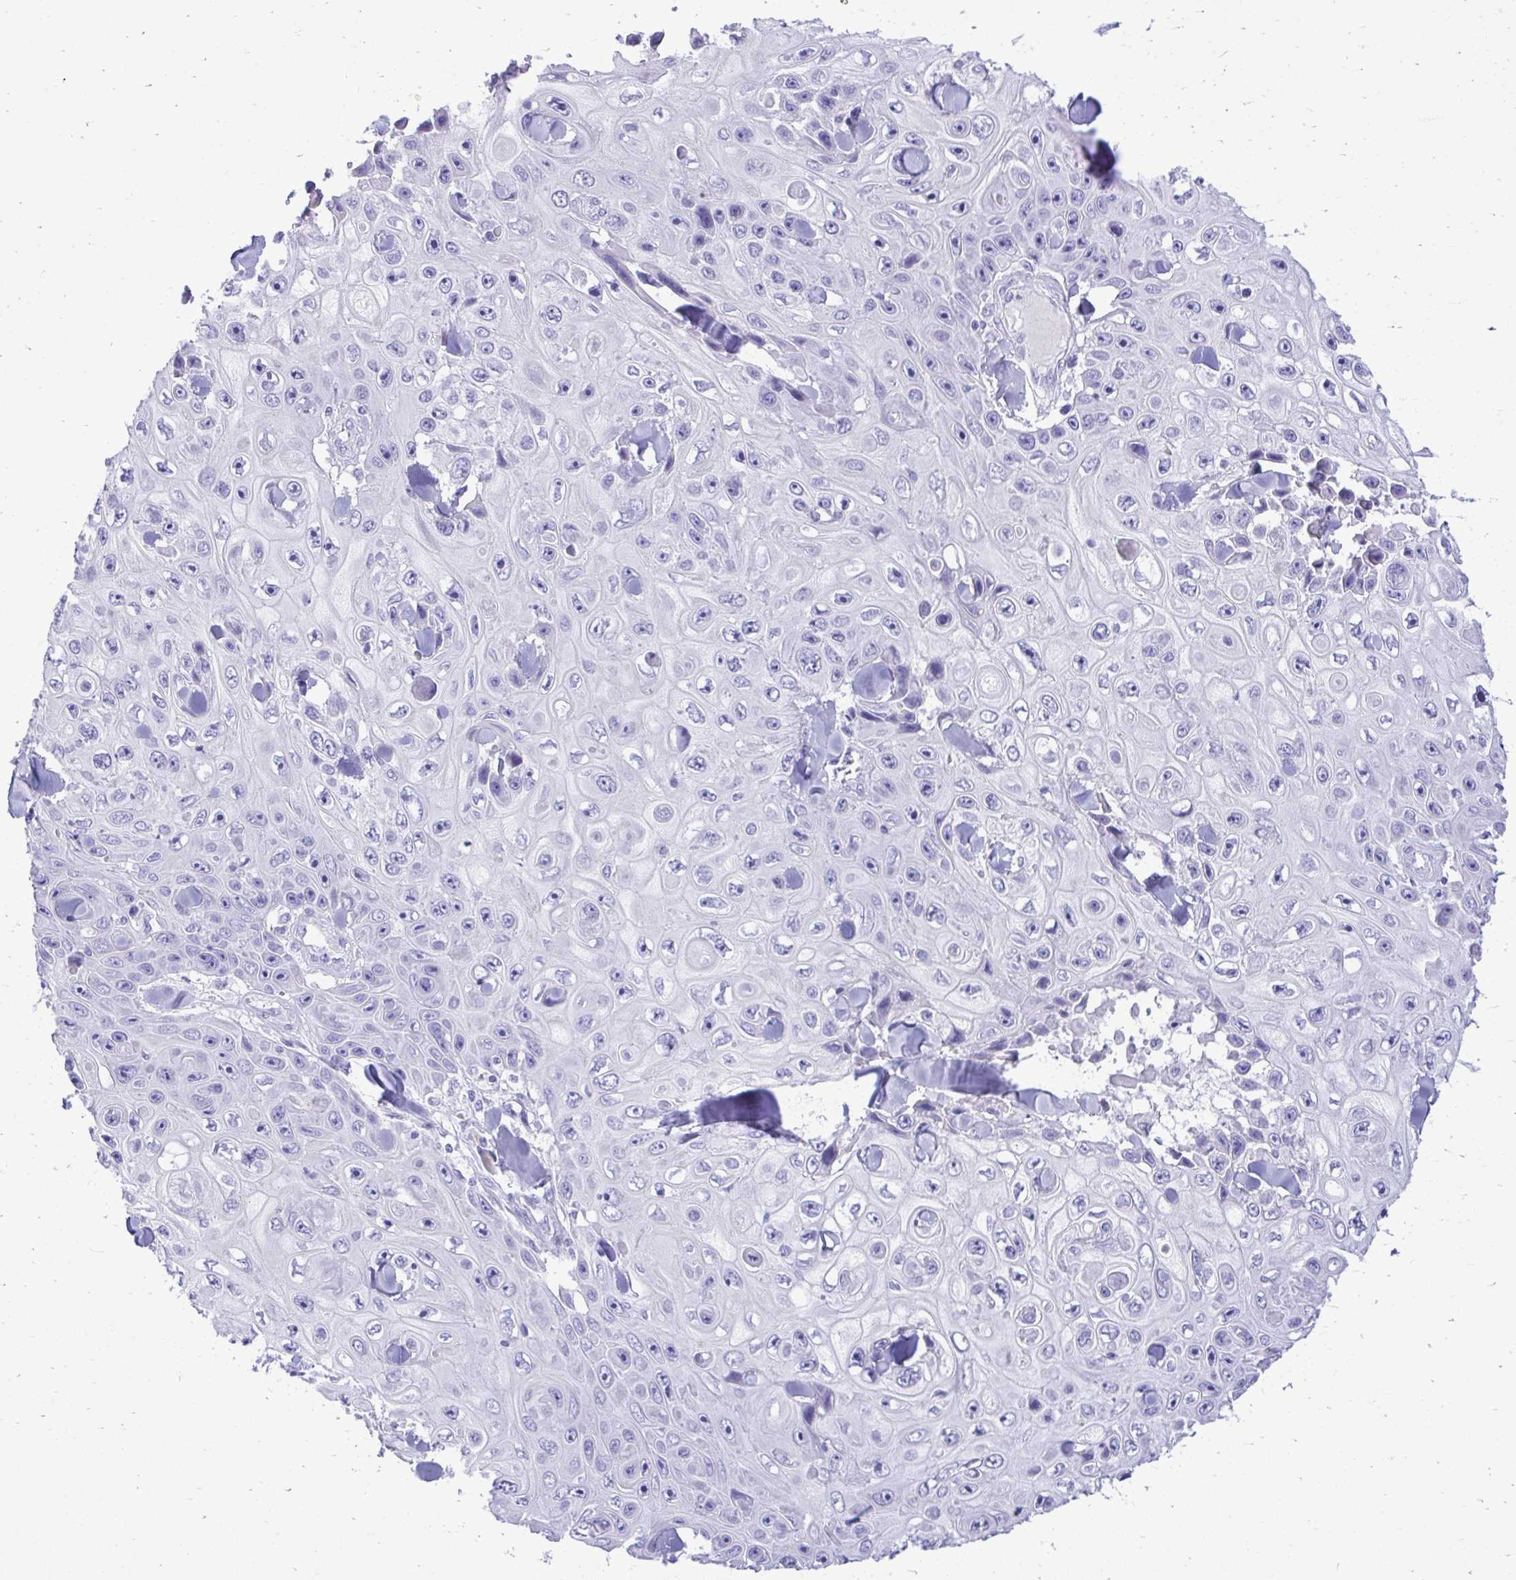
{"staining": {"intensity": "negative", "quantity": "none", "location": "none"}, "tissue": "skin cancer", "cell_type": "Tumor cells", "image_type": "cancer", "snomed": [{"axis": "morphology", "description": "Squamous cell carcinoma, NOS"}, {"axis": "topography", "description": "Skin"}], "caption": "IHC image of neoplastic tissue: squamous cell carcinoma (skin) stained with DAB shows no significant protein staining in tumor cells. (IHC, brightfield microscopy, high magnification).", "gene": "ANKDD1B", "patient": {"sex": "male", "age": 82}}